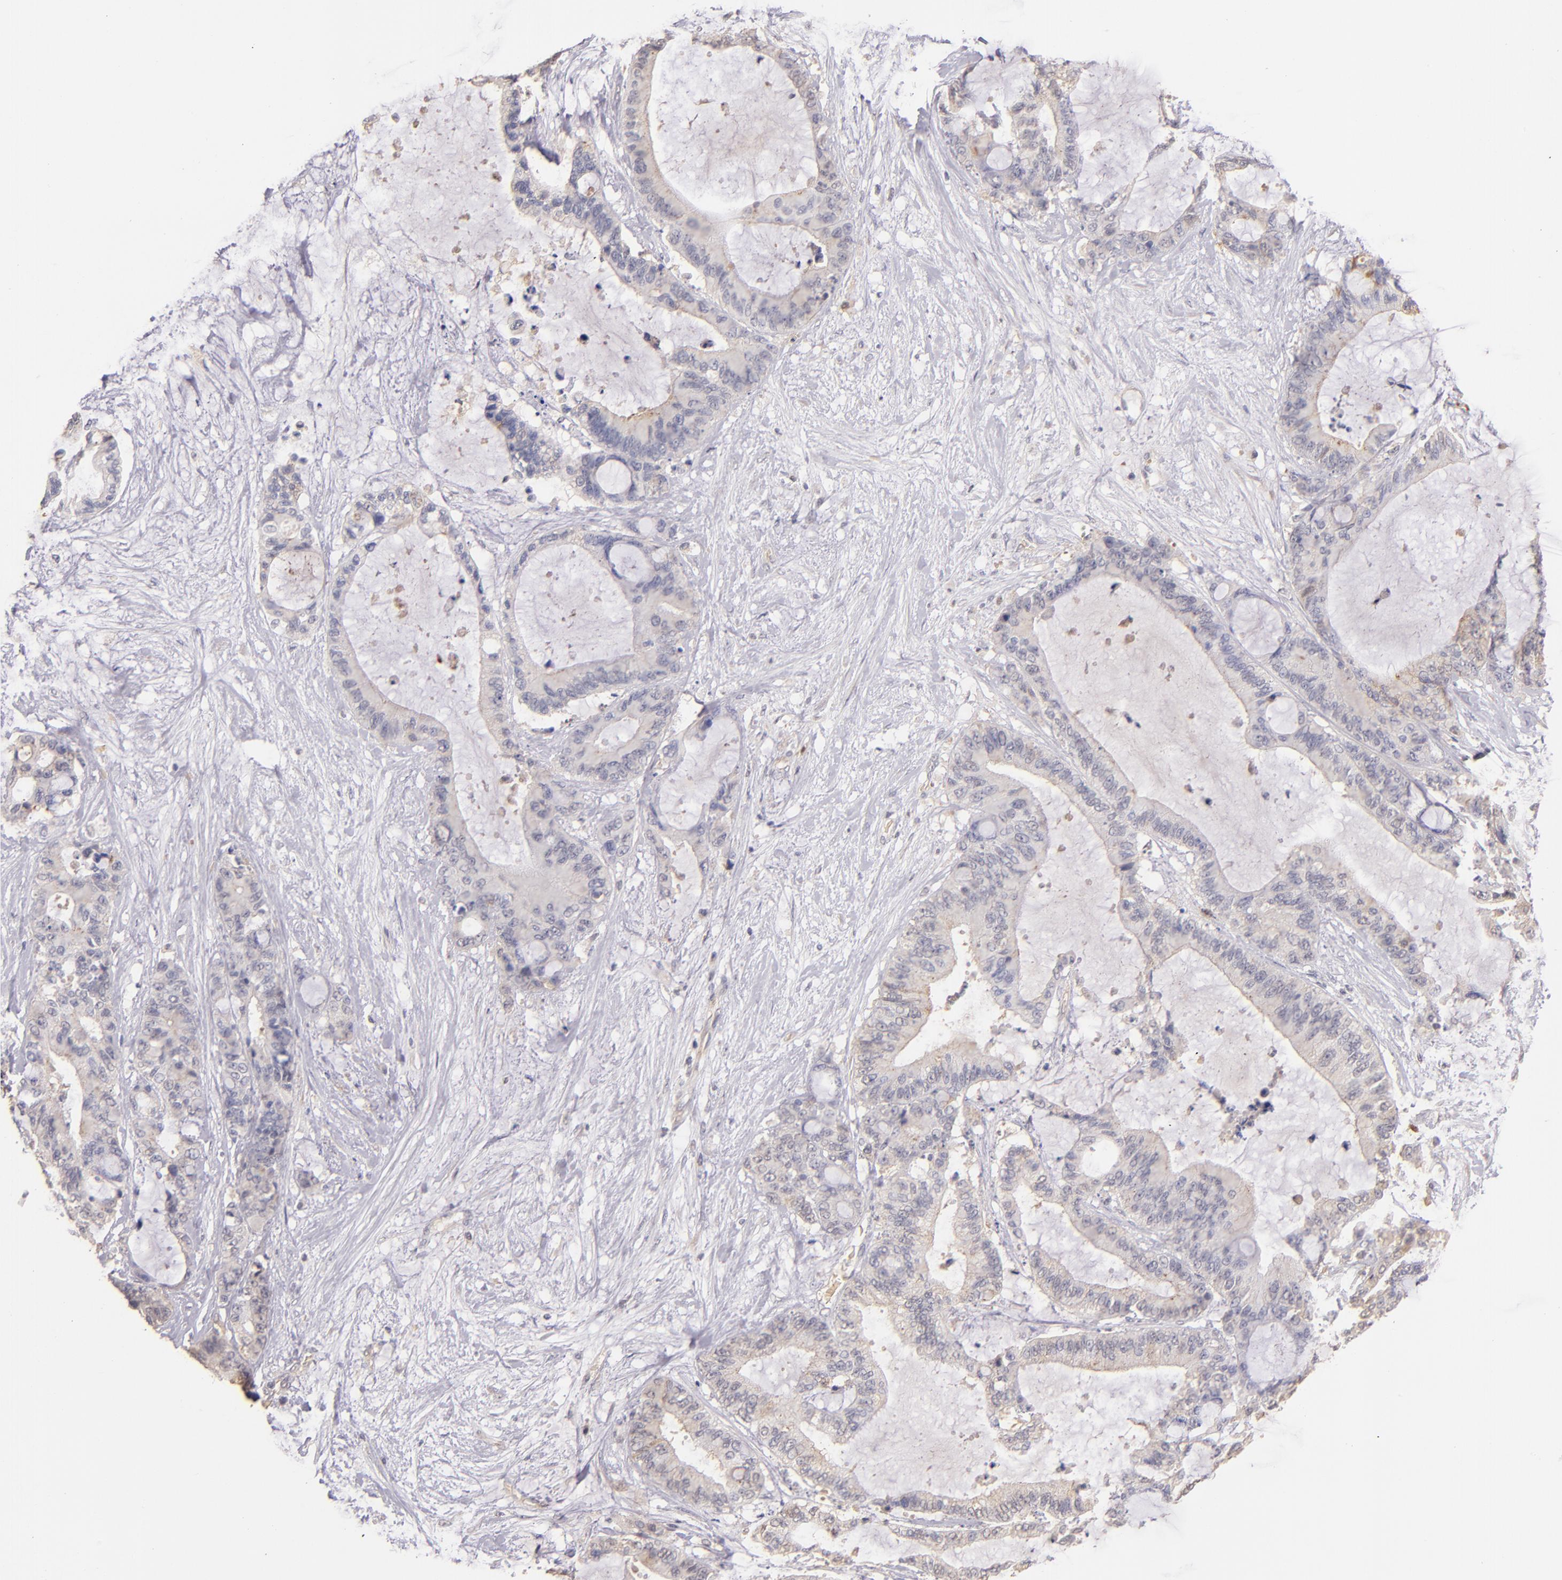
{"staining": {"intensity": "weak", "quantity": "25%-75%", "location": "cytoplasmic/membranous"}, "tissue": "liver cancer", "cell_type": "Tumor cells", "image_type": "cancer", "snomed": [{"axis": "morphology", "description": "Cholangiocarcinoma"}, {"axis": "topography", "description": "Liver"}], "caption": "Liver cancer was stained to show a protein in brown. There is low levels of weak cytoplasmic/membranous expression in about 25%-75% of tumor cells.", "gene": "SERPINC1", "patient": {"sex": "female", "age": 73}}